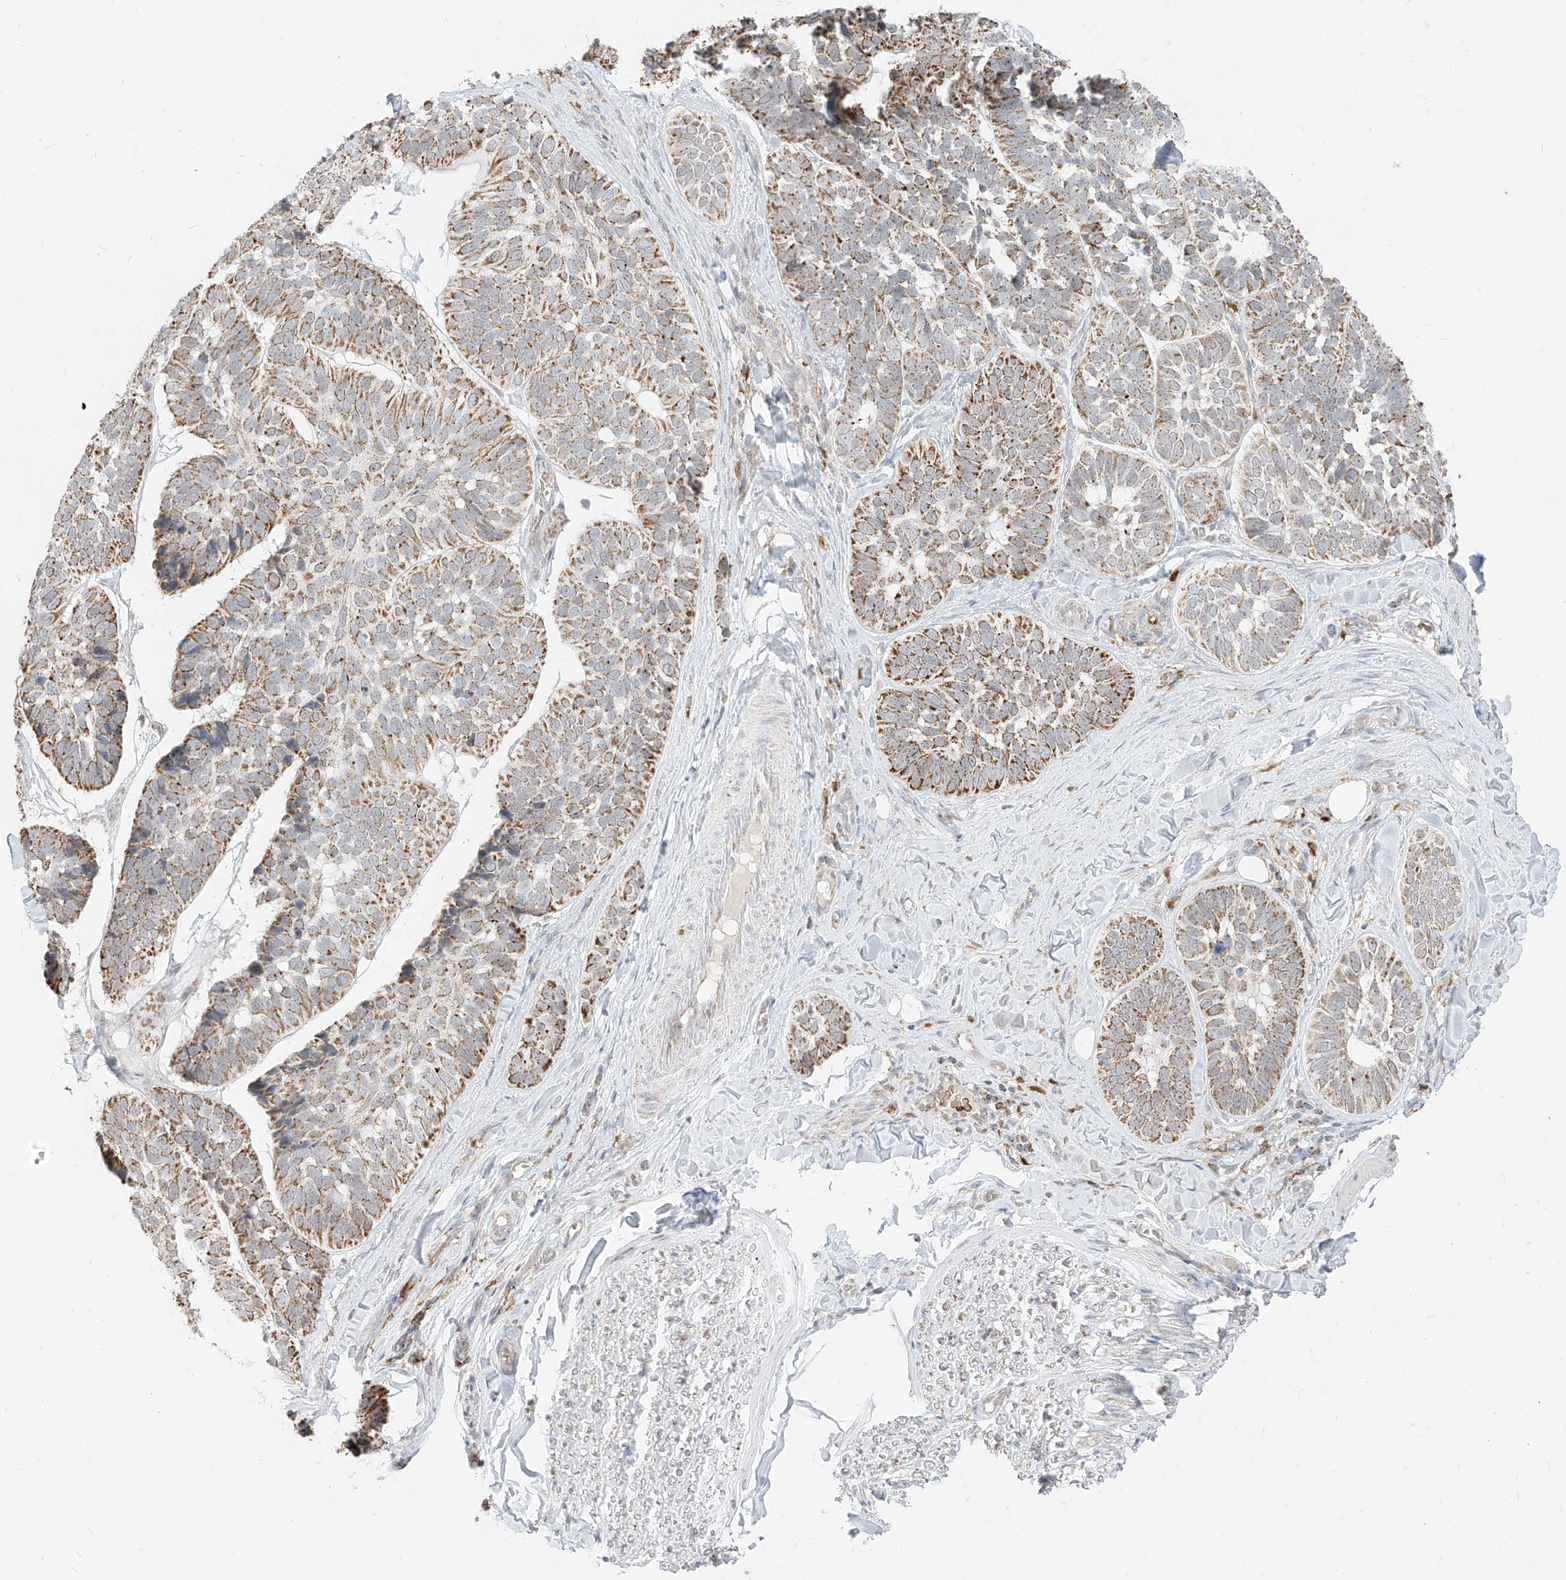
{"staining": {"intensity": "moderate", "quantity": ">75%", "location": "cytoplasmic/membranous"}, "tissue": "skin cancer", "cell_type": "Tumor cells", "image_type": "cancer", "snomed": [{"axis": "morphology", "description": "Basal cell carcinoma"}, {"axis": "topography", "description": "Skin"}], "caption": "Immunohistochemistry of skin basal cell carcinoma displays medium levels of moderate cytoplasmic/membranous expression in about >75% of tumor cells. (DAB (3,3'-diaminobenzidine) IHC with brightfield microscopy, high magnification).", "gene": "MTUS2", "patient": {"sex": "male", "age": 62}}